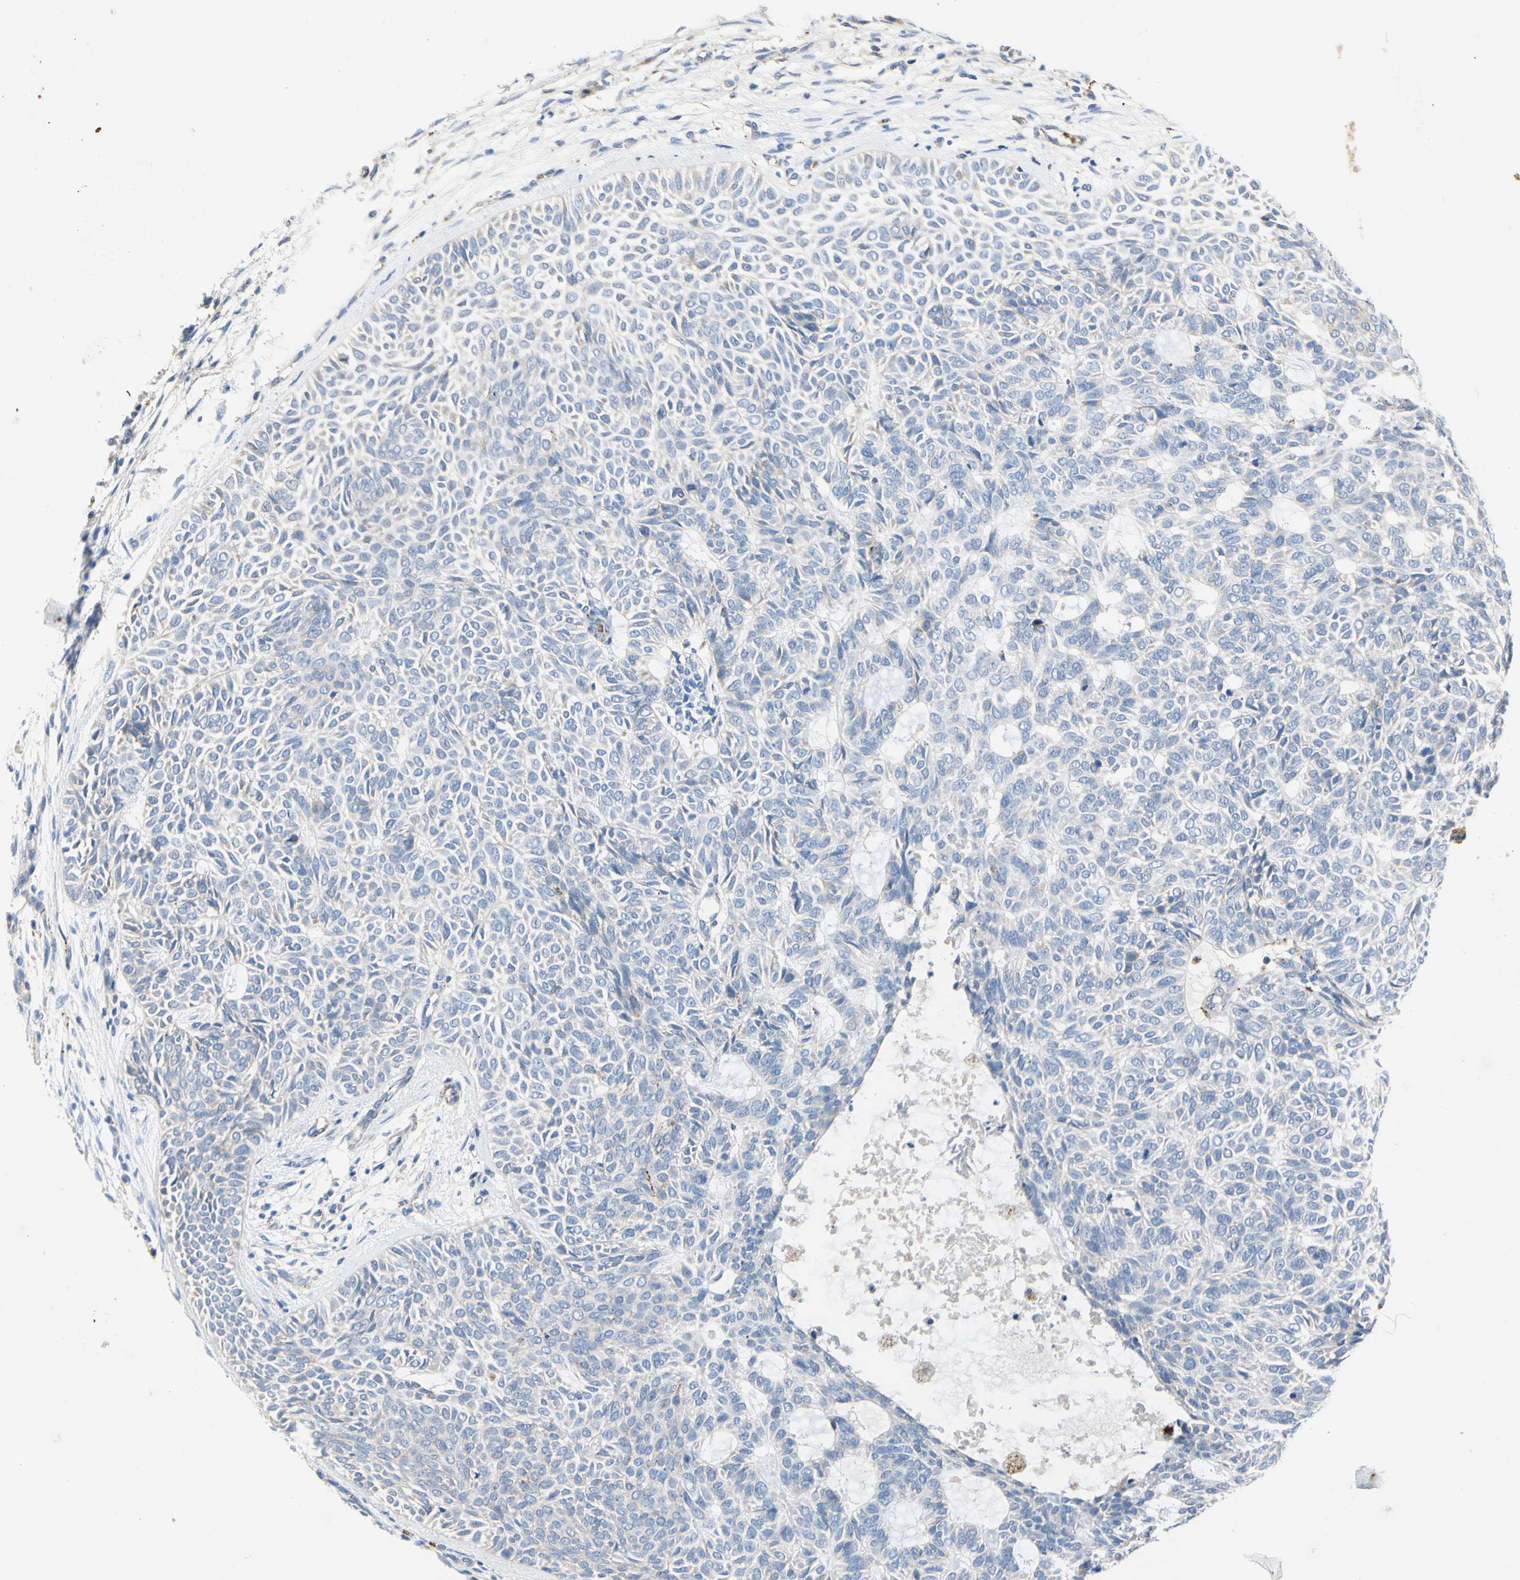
{"staining": {"intensity": "negative", "quantity": "none", "location": "none"}, "tissue": "skin cancer", "cell_type": "Tumor cells", "image_type": "cancer", "snomed": [{"axis": "morphology", "description": "Basal cell carcinoma"}, {"axis": "topography", "description": "Skin"}], "caption": "Human skin cancer (basal cell carcinoma) stained for a protein using immunohistochemistry (IHC) demonstrates no expression in tumor cells.", "gene": "RETSAT", "patient": {"sex": "male", "age": 87}}